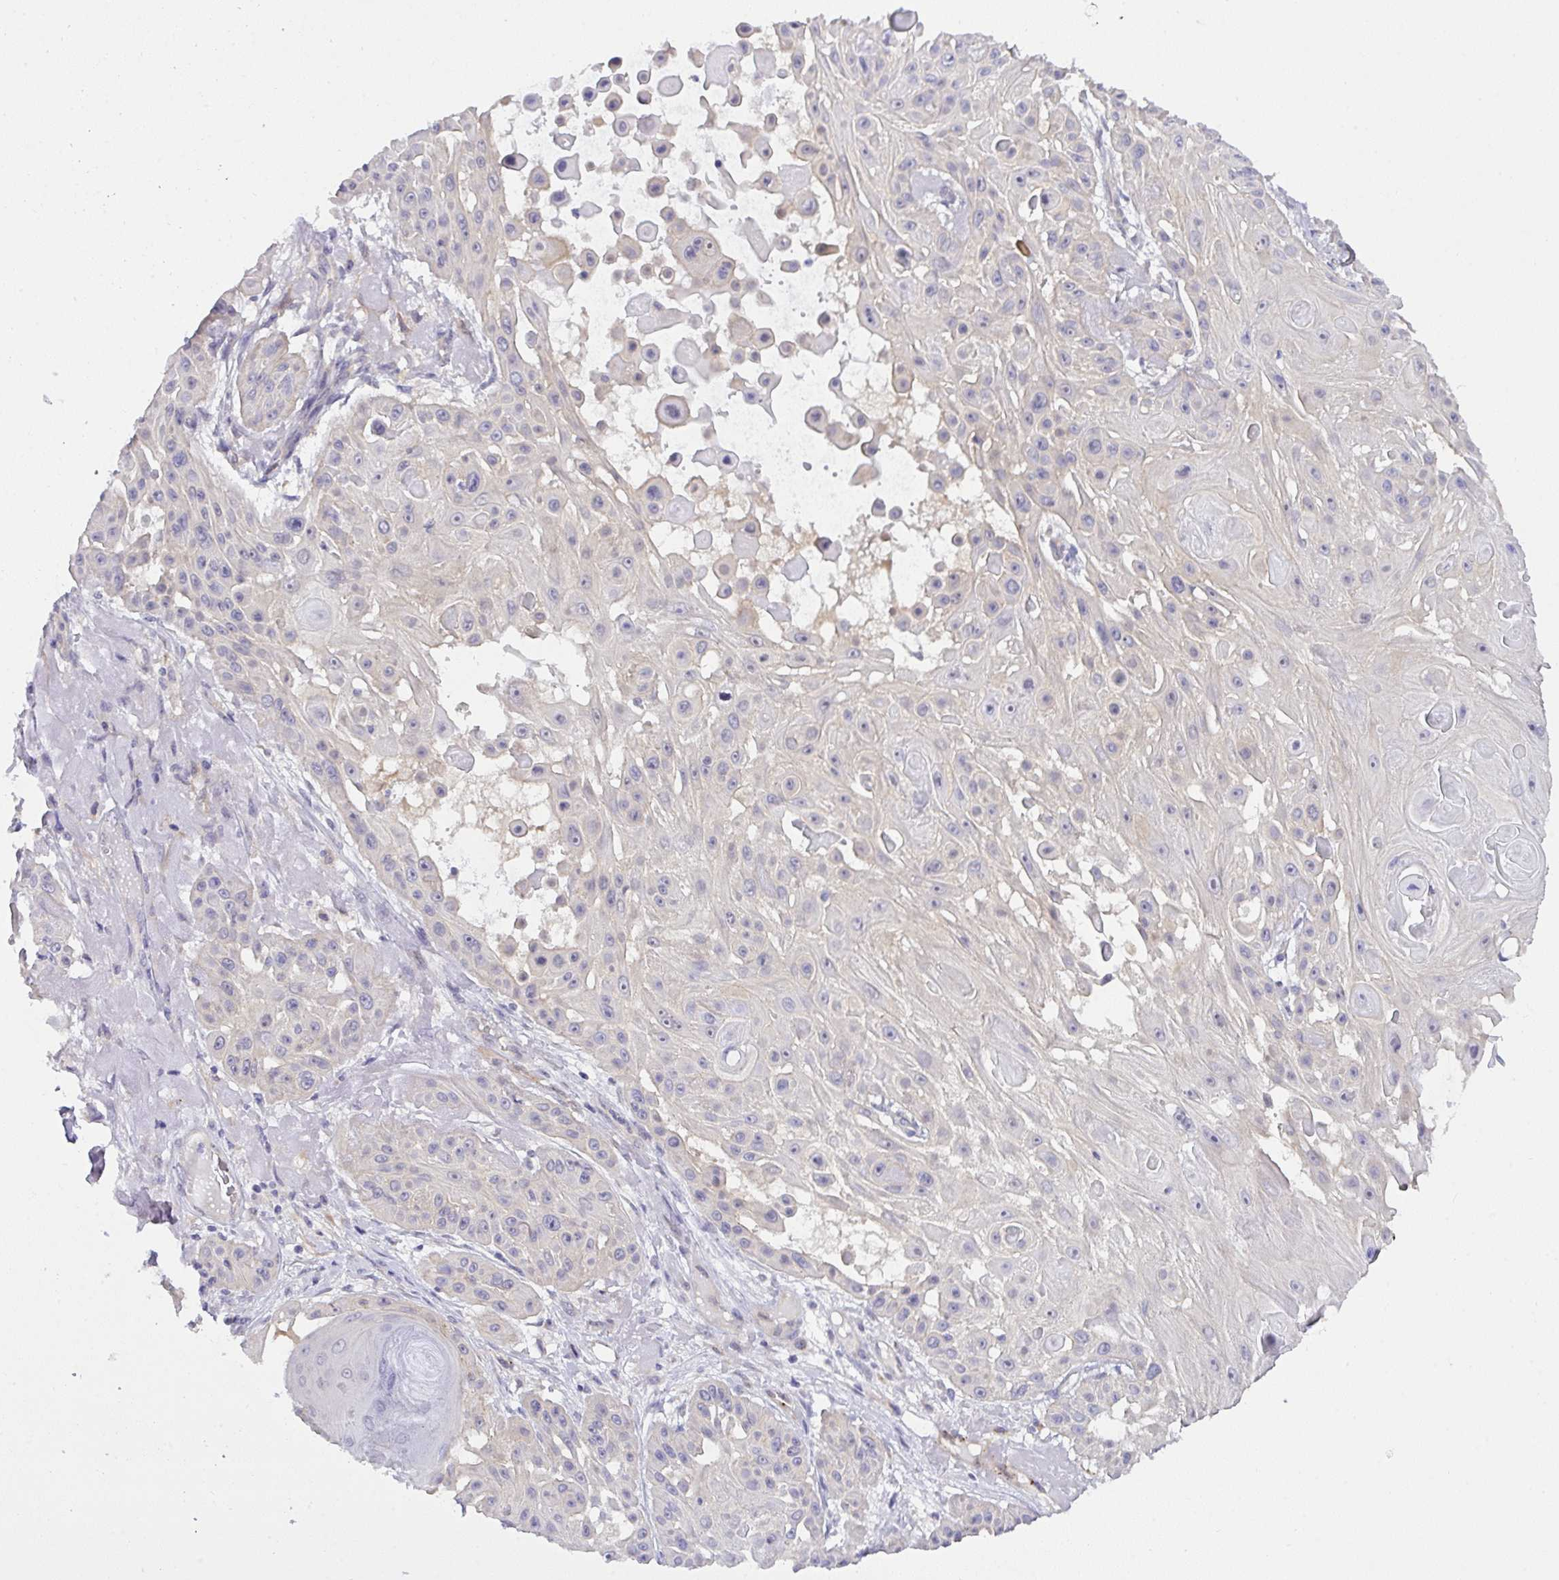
{"staining": {"intensity": "negative", "quantity": "none", "location": "none"}, "tissue": "skin cancer", "cell_type": "Tumor cells", "image_type": "cancer", "snomed": [{"axis": "morphology", "description": "Squamous cell carcinoma, NOS"}, {"axis": "topography", "description": "Skin"}], "caption": "The histopathology image reveals no staining of tumor cells in skin squamous cell carcinoma.", "gene": "HOXD12", "patient": {"sex": "male", "age": 91}}